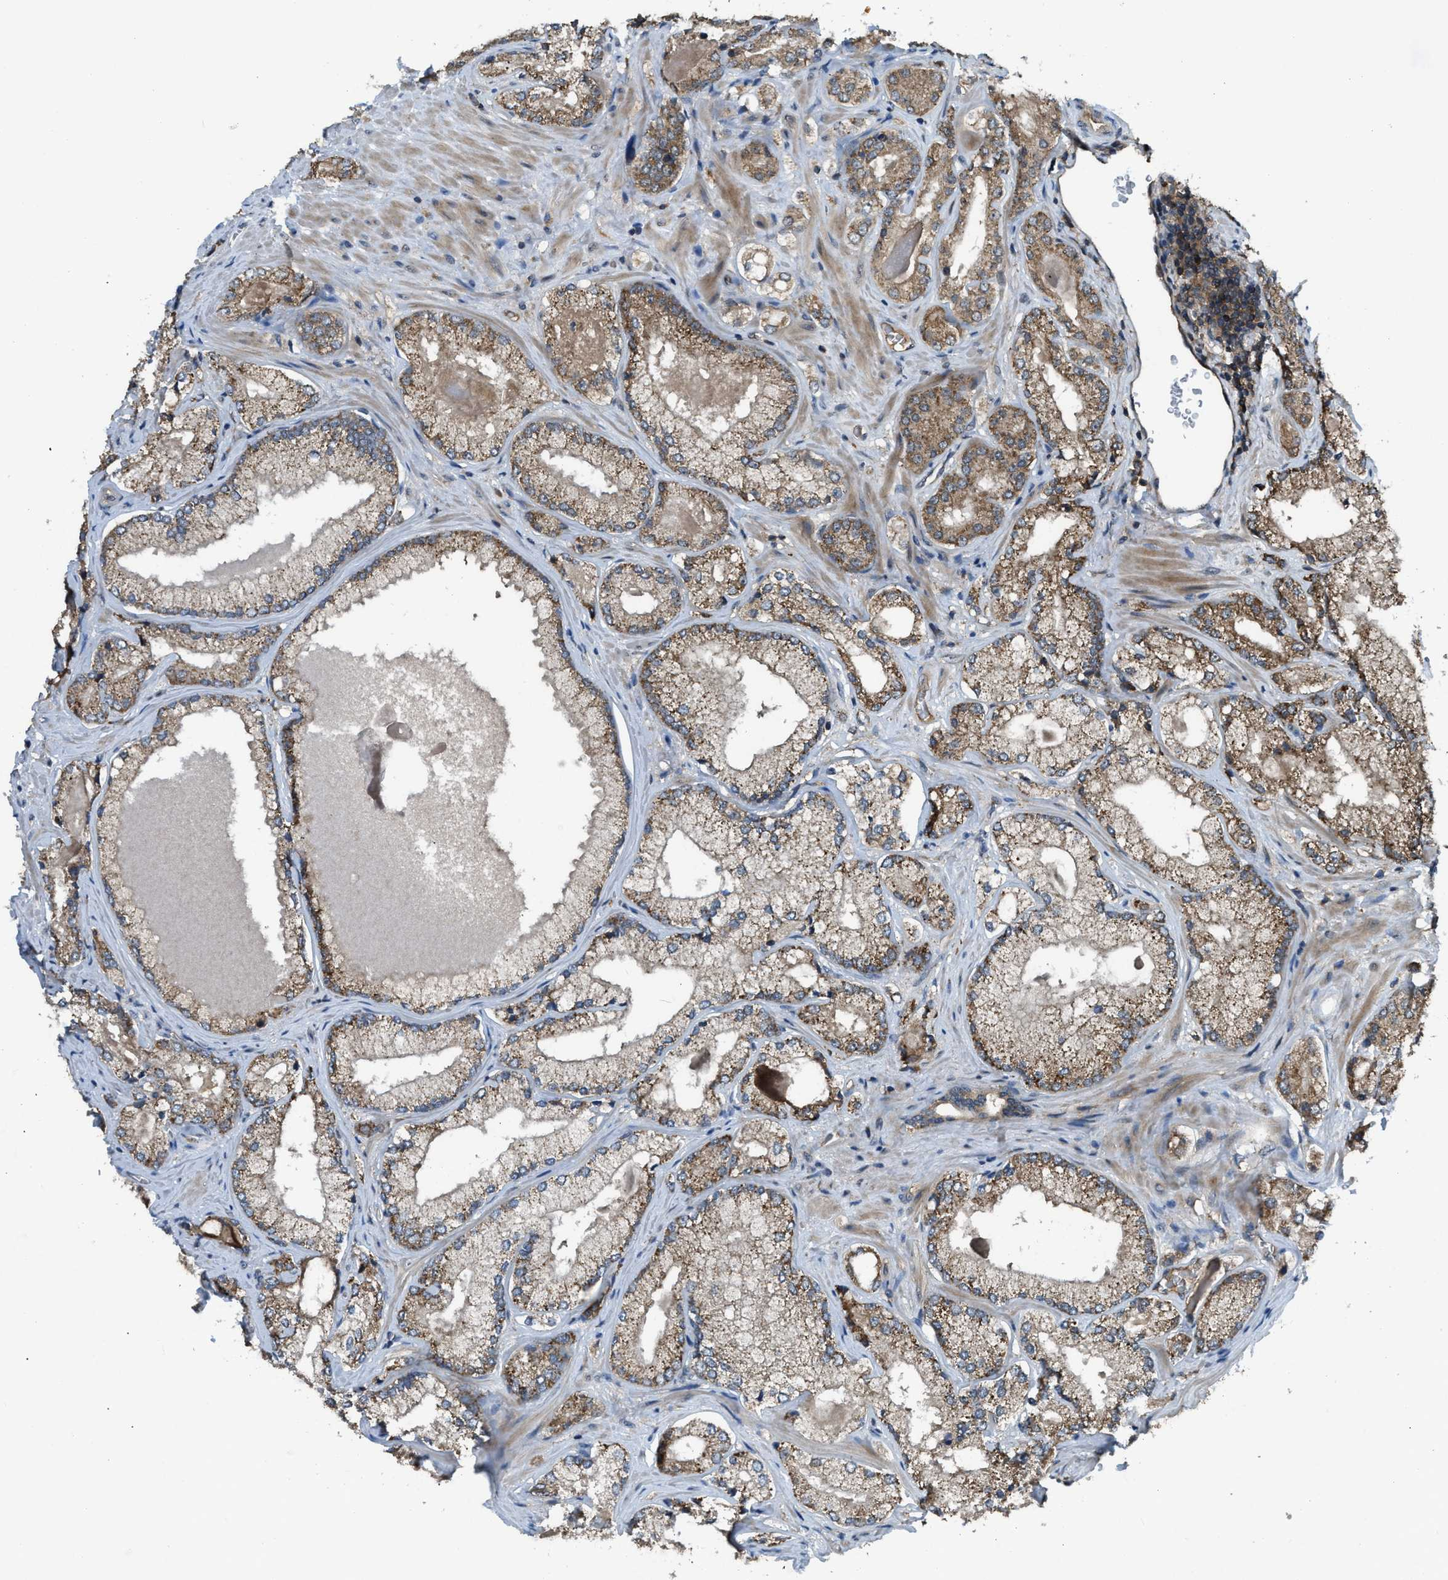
{"staining": {"intensity": "moderate", "quantity": ">75%", "location": "cytoplasmic/membranous"}, "tissue": "prostate cancer", "cell_type": "Tumor cells", "image_type": "cancer", "snomed": [{"axis": "morphology", "description": "Adenocarcinoma, Low grade"}, {"axis": "topography", "description": "Prostate"}], "caption": "This histopathology image shows IHC staining of human prostate cancer, with medium moderate cytoplasmic/membranous expression in approximately >75% of tumor cells.", "gene": "ZNF71", "patient": {"sex": "male", "age": 65}}